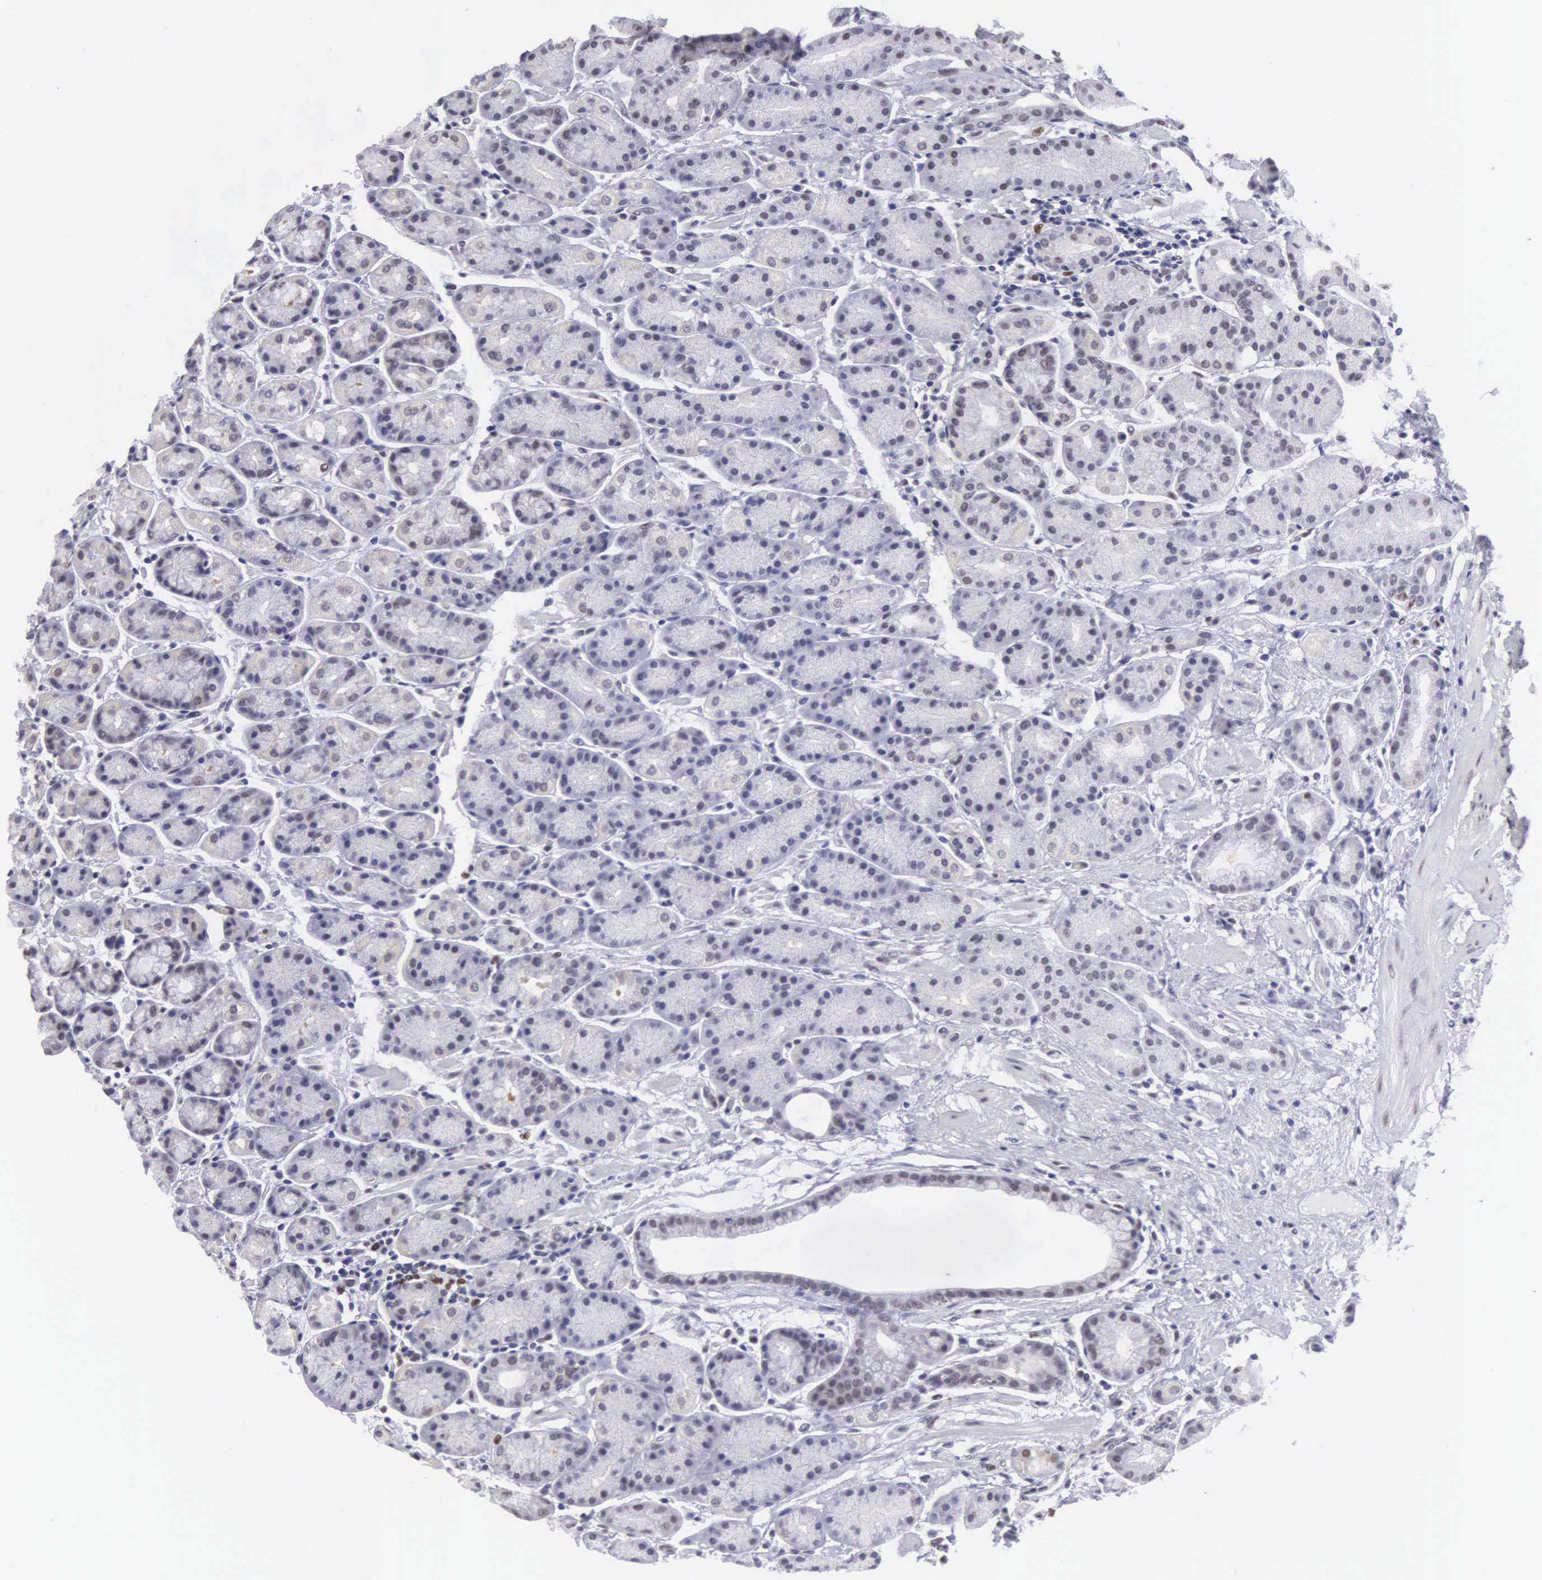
{"staining": {"intensity": "weak", "quantity": "25%-75%", "location": "cytoplasmic/membranous"}, "tissue": "stomach", "cell_type": "Glandular cells", "image_type": "normal", "snomed": [{"axis": "morphology", "description": "Normal tissue, NOS"}, {"axis": "topography", "description": "Stomach, upper"}], "caption": "This is a micrograph of IHC staining of unremarkable stomach, which shows weak positivity in the cytoplasmic/membranous of glandular cells.", "gene": "ETV6", "patient": {"sex": "male", "age": 72}}